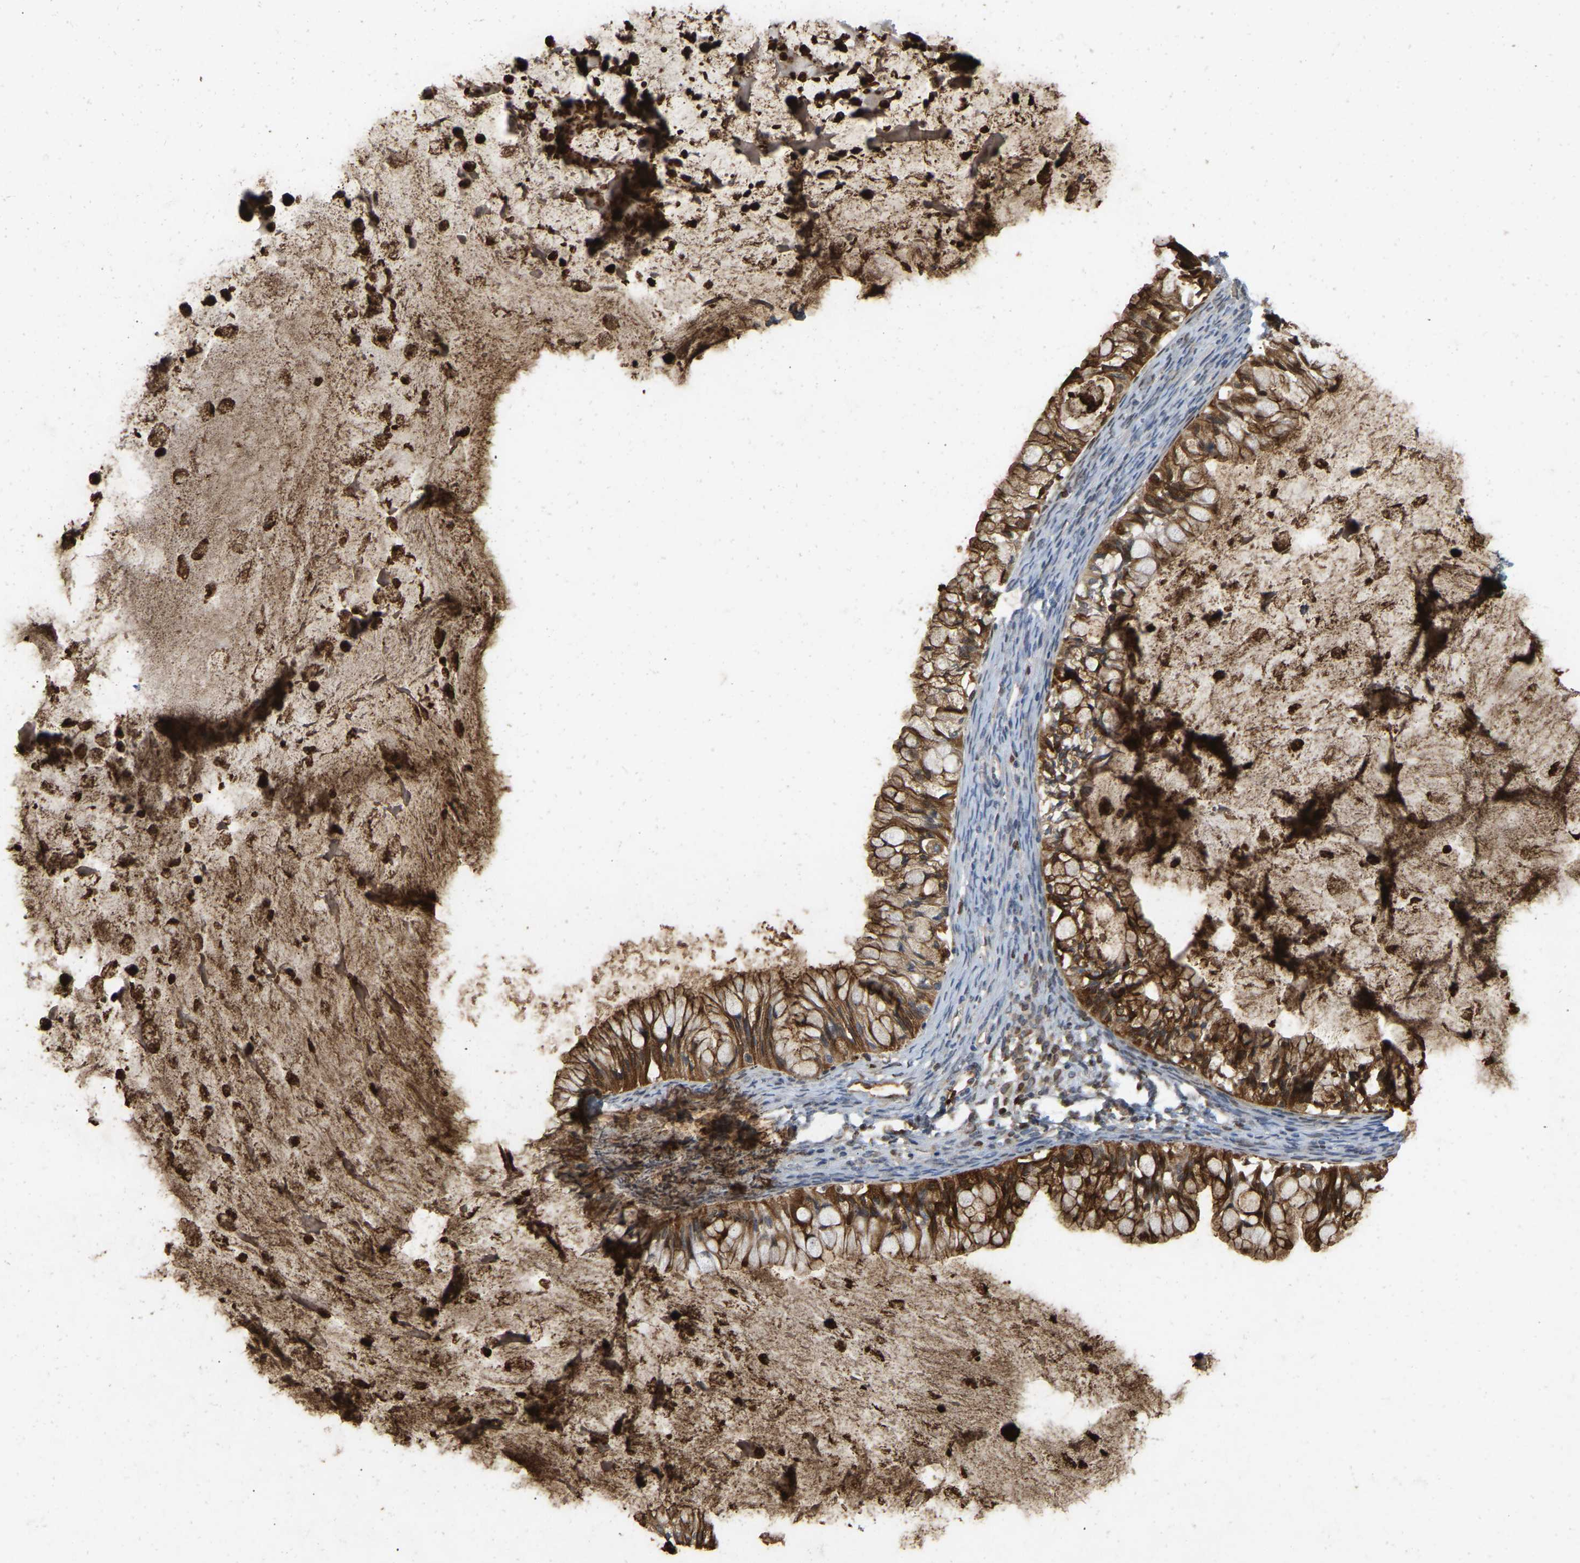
{"staining": {"intensity": "strong", "quantity": ">75%", "location": "cytoplasmic/membranous"}, "tissue": "ovarian cancer", "cell_type": "Tumor cells", "image_type": "cancer", "snomed": [{"axis": "morphology", "description": "Cystadenocarcinoma, mucinous, NOS"}, {"axis": "topography", "description": "Ovary"}], "caption": "Ovarian cancer (mucinous cystadenocarcinoma) stained for a protein (brown) shows strong cytoplasmic/membranous positive expression in about >75% of tumor cells.", "gene": "RHEB", "patient": {"sex": "female", "age": 57}}